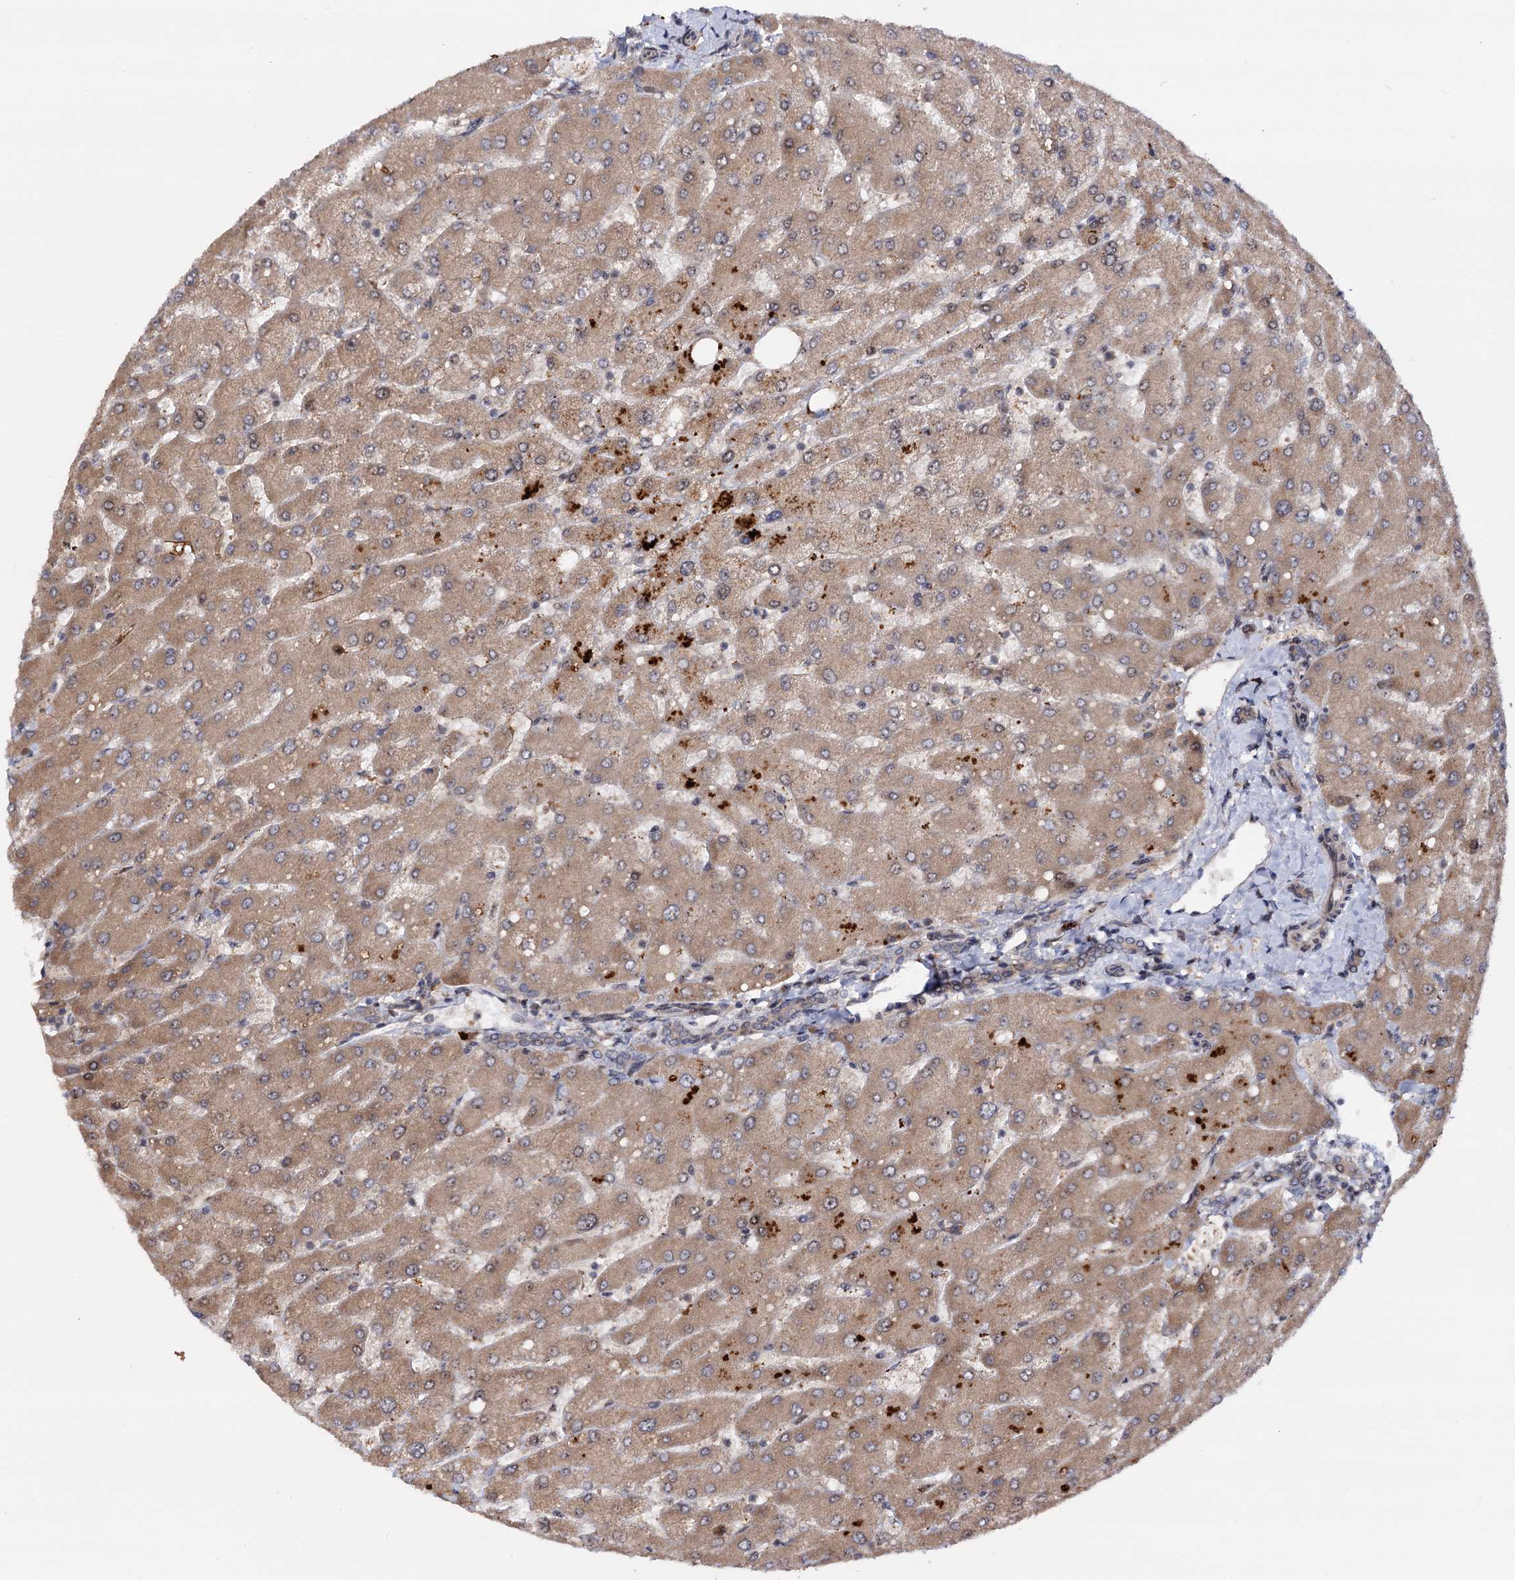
{"staining": {"intensity": "weak", "quantity": "25%-75%", "location": "cytoplasmic/membranous"}, "tissue": "liver", "cell_type": "Cholangiocytes", "image_type": "normal", "snomed": [{"axis": "morphology", "description": "Normal tissue, NOS"}, {"axis": "topography", "description": "Liver"}], "caption": "Benign liver reveals weak cytoplasmic/membranous positivity in about 25%-75% of cholangiocytes.", "gene": "PIGB", "patient": {"sex": "male", "age": 55}}